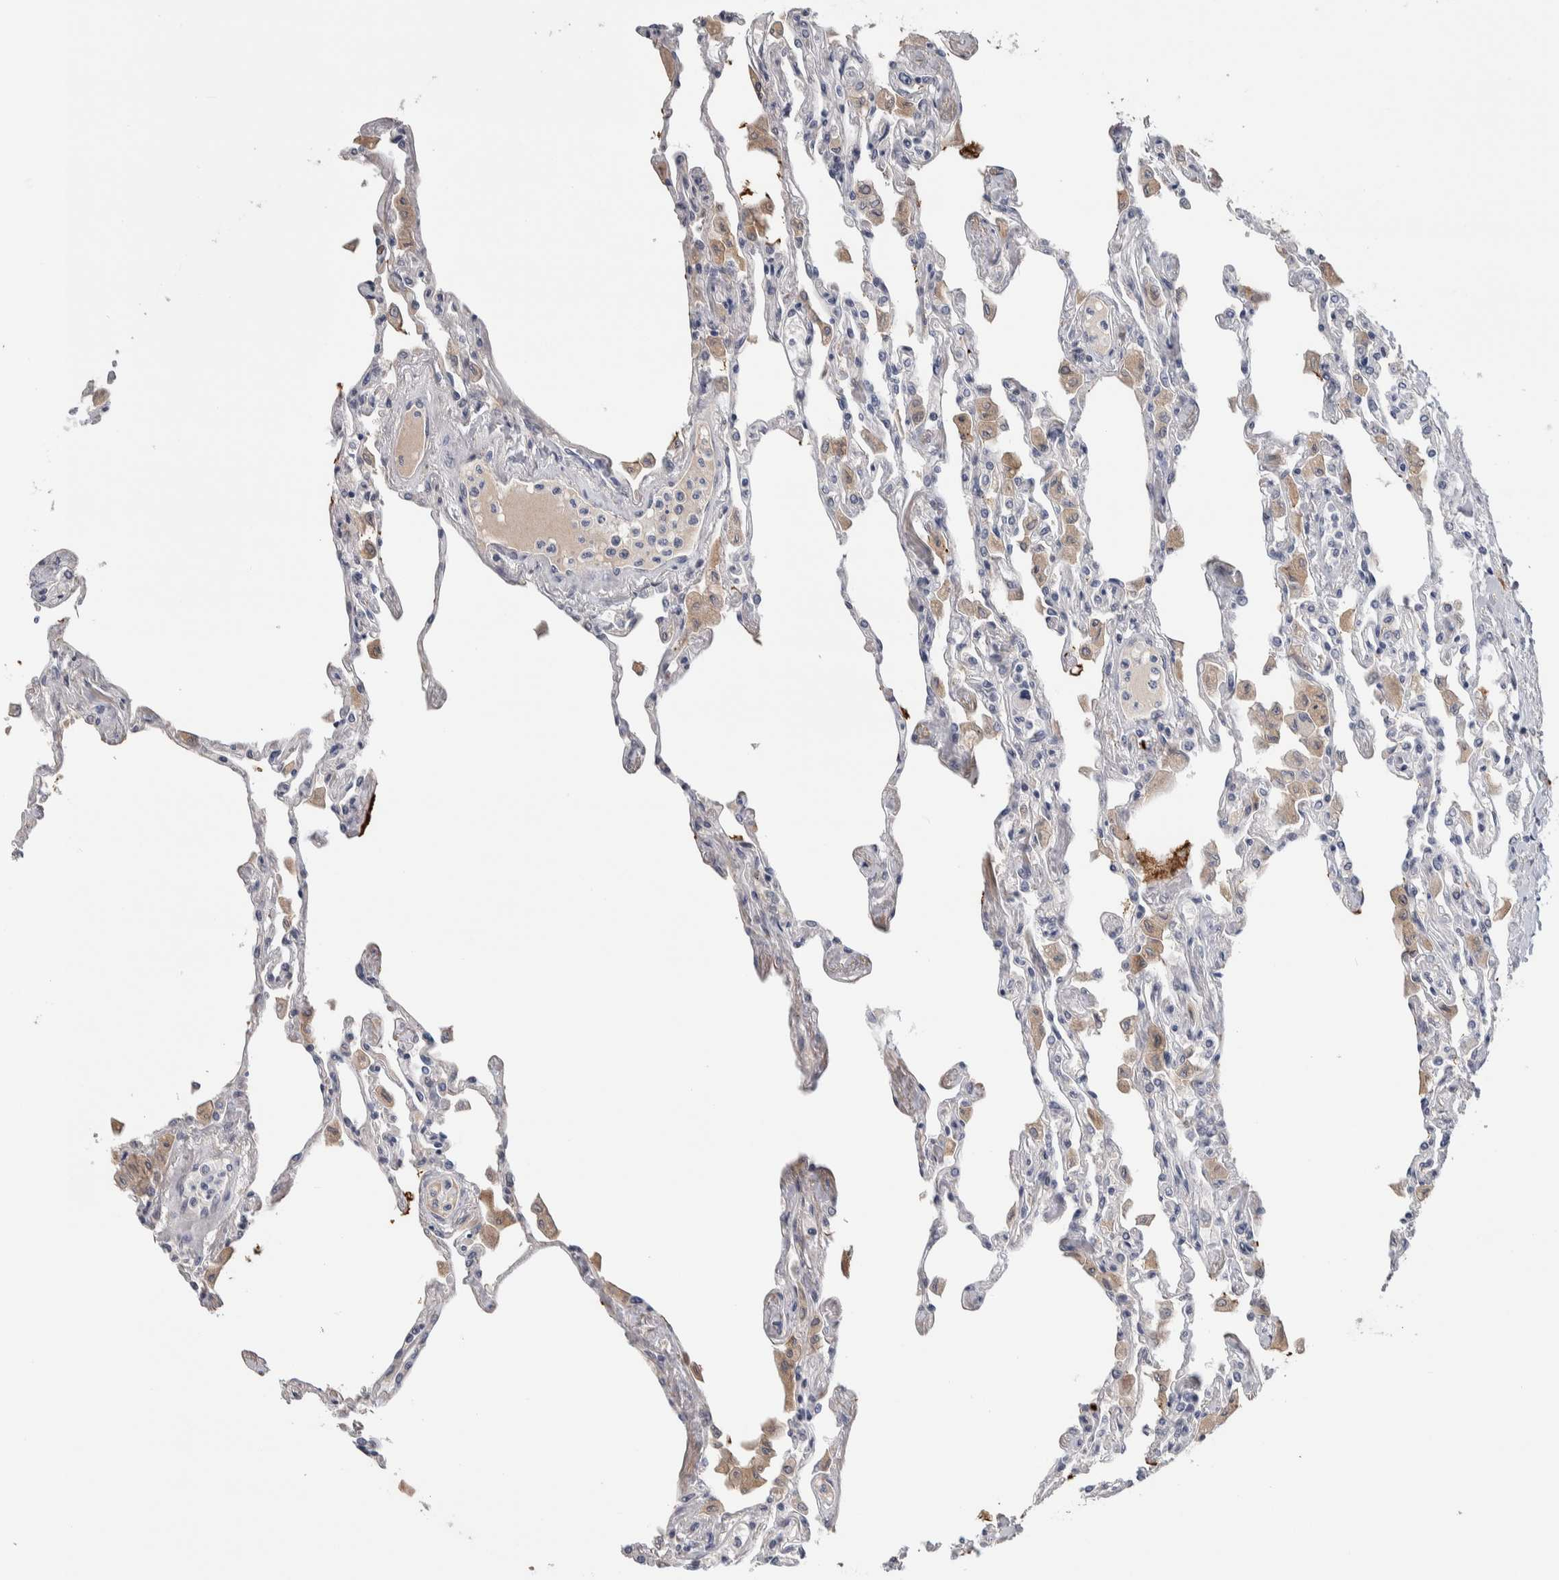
{"staining": {"intensity": "negative", "quantity": "none", "location": "none"}, "tissue": "lung", "cell_type": "Alveolar cells", "image_type": "normal", "snomed": [{"axis": "morphology", "description": "Normal tissue, NOS"}, {"axis": "topography", "description": "Bronchus"}, {"axis": "topography", "description": "Lung"}], "caption": "This micrograph is of unremarkable lung stained with IHC to label a protein in brown with the nuclei are counter-stained blue. There is no positivity in alveolar cells.", "gene": "TMEM102", "patient": {"sex": "female", "age": 49}}